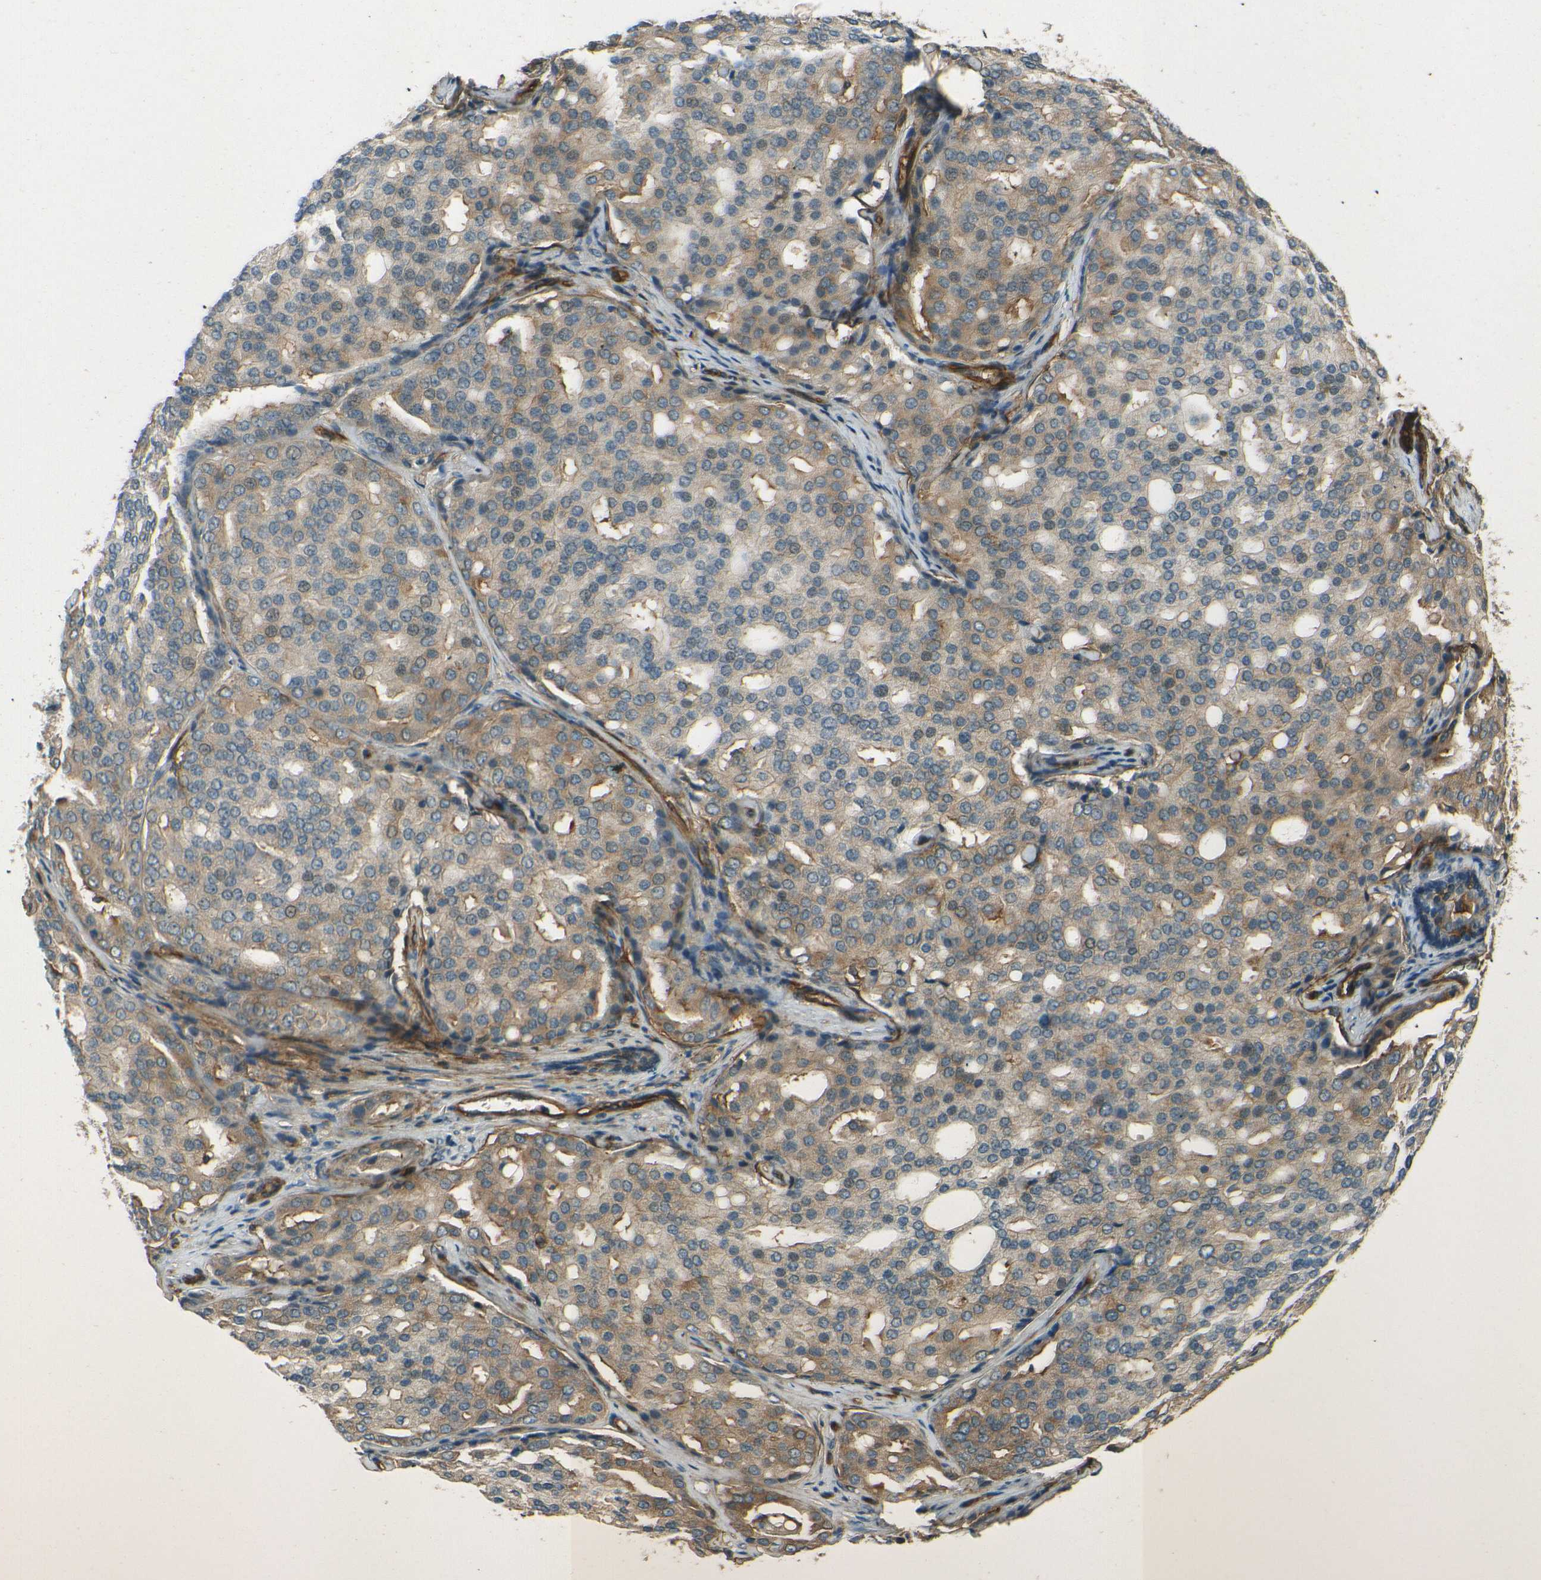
{"staining": {"intensity": "moderate", "quantity": ">75%", "location": "cytoplasmic/membranous"}, "tissue": "prostate cancer", "cell_type": "Tumor cells", "image_type": "cancer", "snomed": [{"axis": "morphology", "description": "Adenocarcinoma, High grade"}, {"axis": "topography", "description": "Prostate"}], "caption": "Moderate cytoplasmic/membranous staining is identified in approximately >75% of tumor cells in prostate adenocarcinoma (high-grade).", "gene": "ENTPD1", "patient": {"sex": "male", "age": 64}}